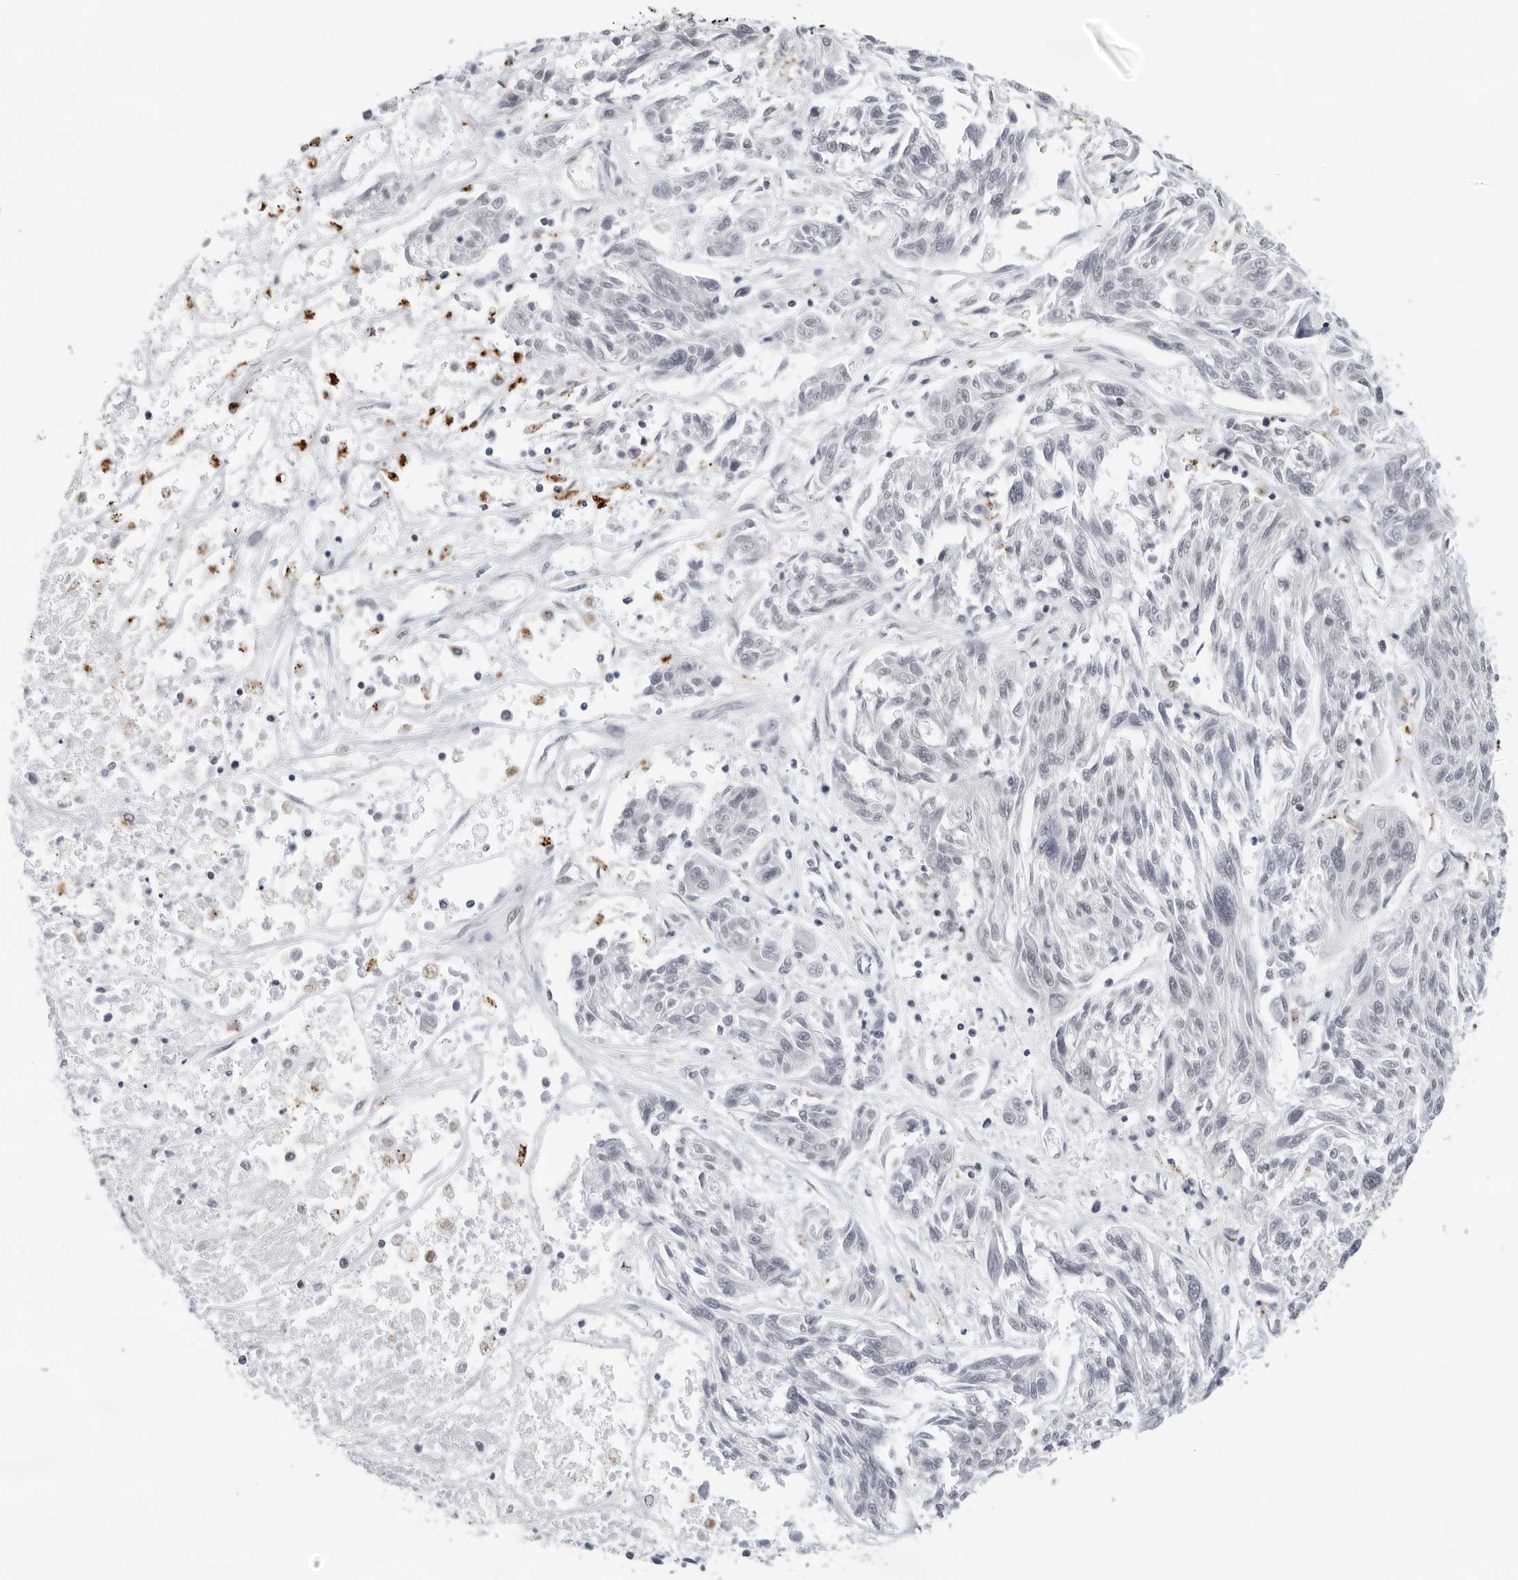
{"staining": {"intensity": "negative", "quantity": "none", "location": "none"}, "tissue": "melanoma", "cell_type": "Tumor cells", "image_type": "cancer", "snomed": [{"axis": "morphology", "description": "Malignant melanoma, NOS"}, {"axis": "topography", "description": "Skin"}], "caption": "This is an IHC micrograph of malignant melanoma. There is no expression in tumor cells.", "gene": "TOX4", "patient": {"sex": "male", "age": 53}}